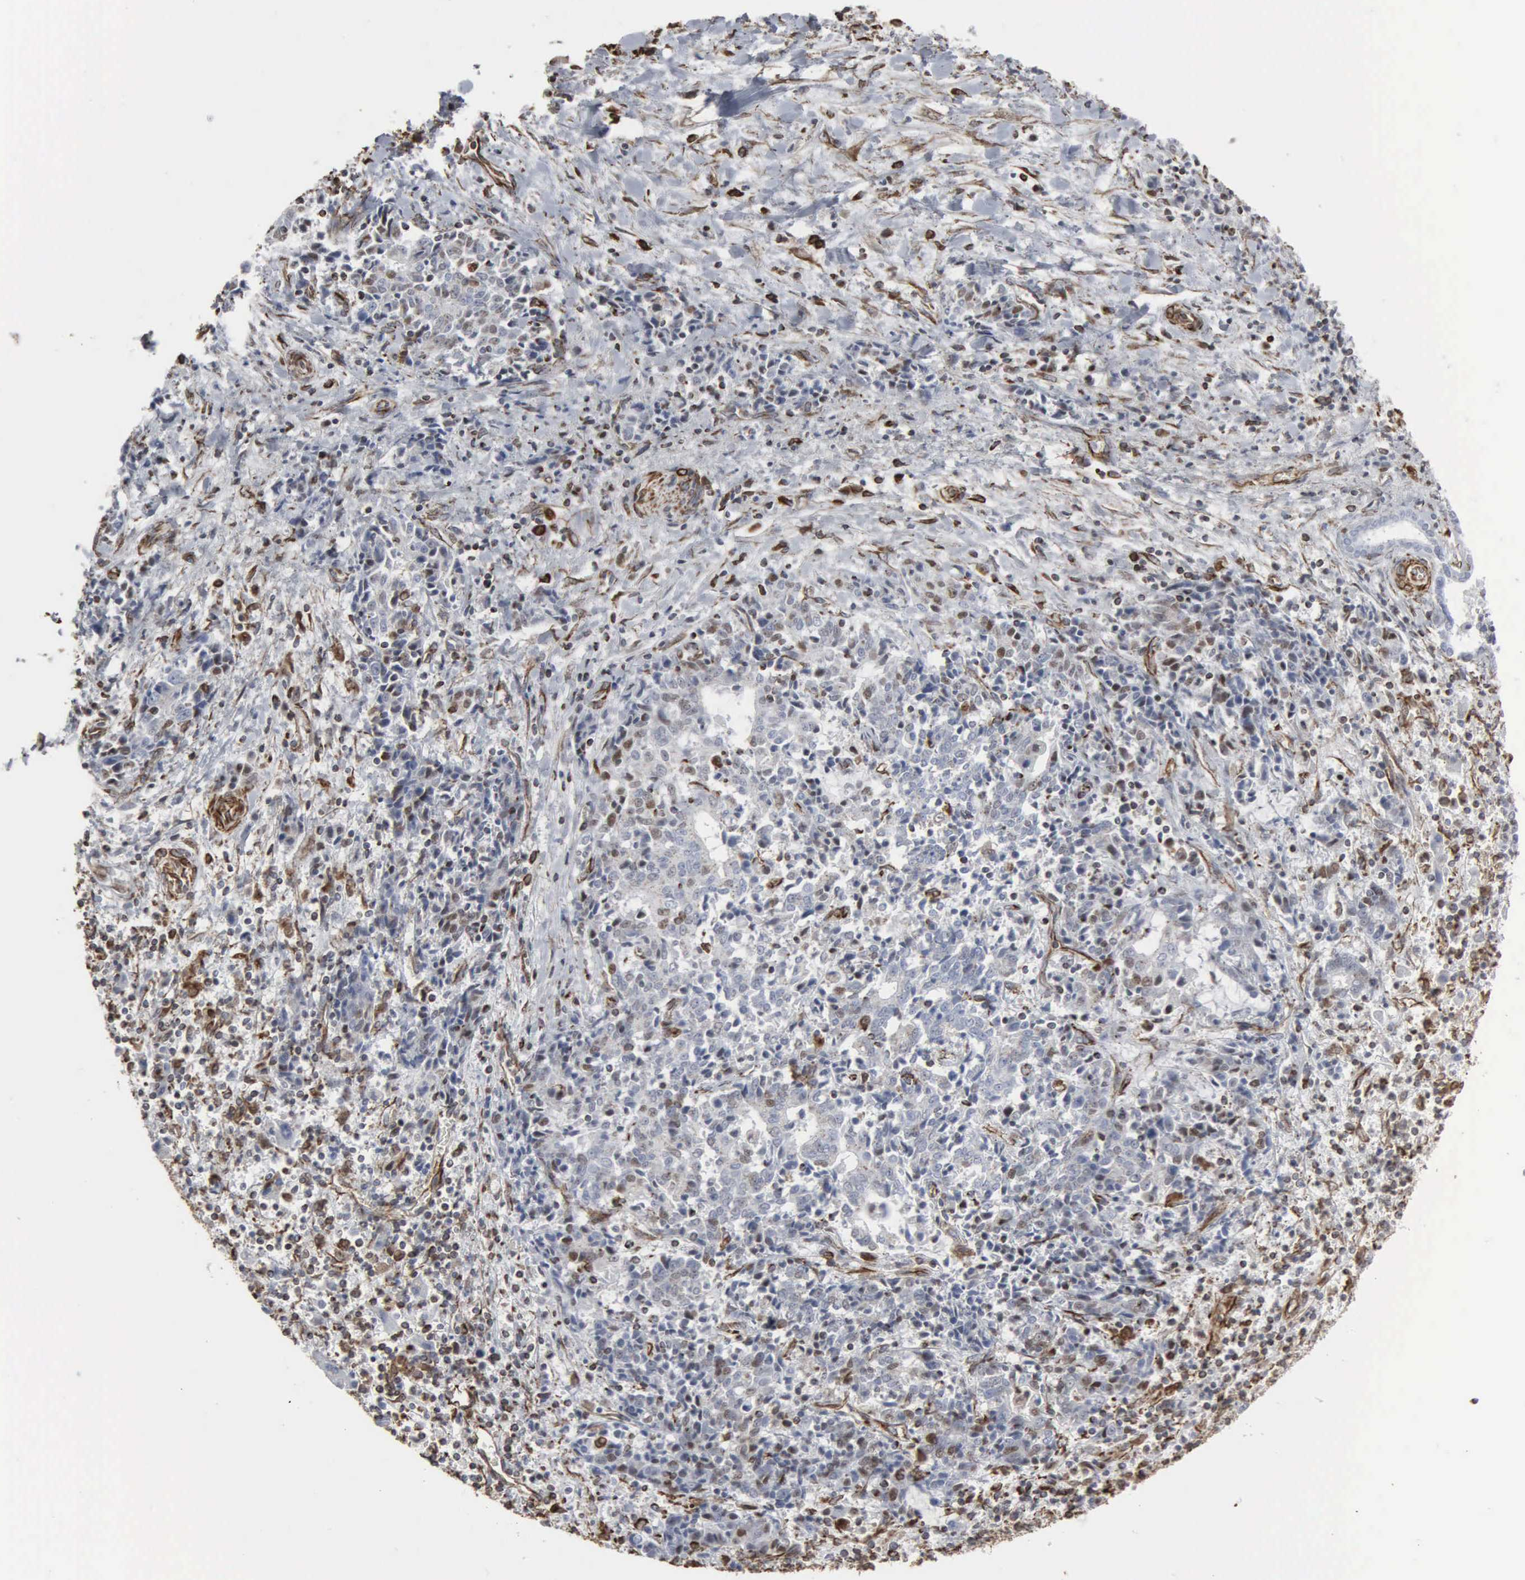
{"staining": {"intensity": "weak", "quantity": "<25%", "location": "nuclear"}, "tissue": "liver cancer", "cell_type": "Tumor cells", "image_type": "cancer", "snomed": [{"axis": "morphology", "description": "Cholangiocarcinoma"}, {"axis": "topography", "description": "Liver"}], "caption": "DAB immunohistochemical staining of human cholangiocarcinoma (liver) reveals no significant staining in tumor cells.", "gene": "CCNE1", "patient": {"sex": "male", "age": 57}}